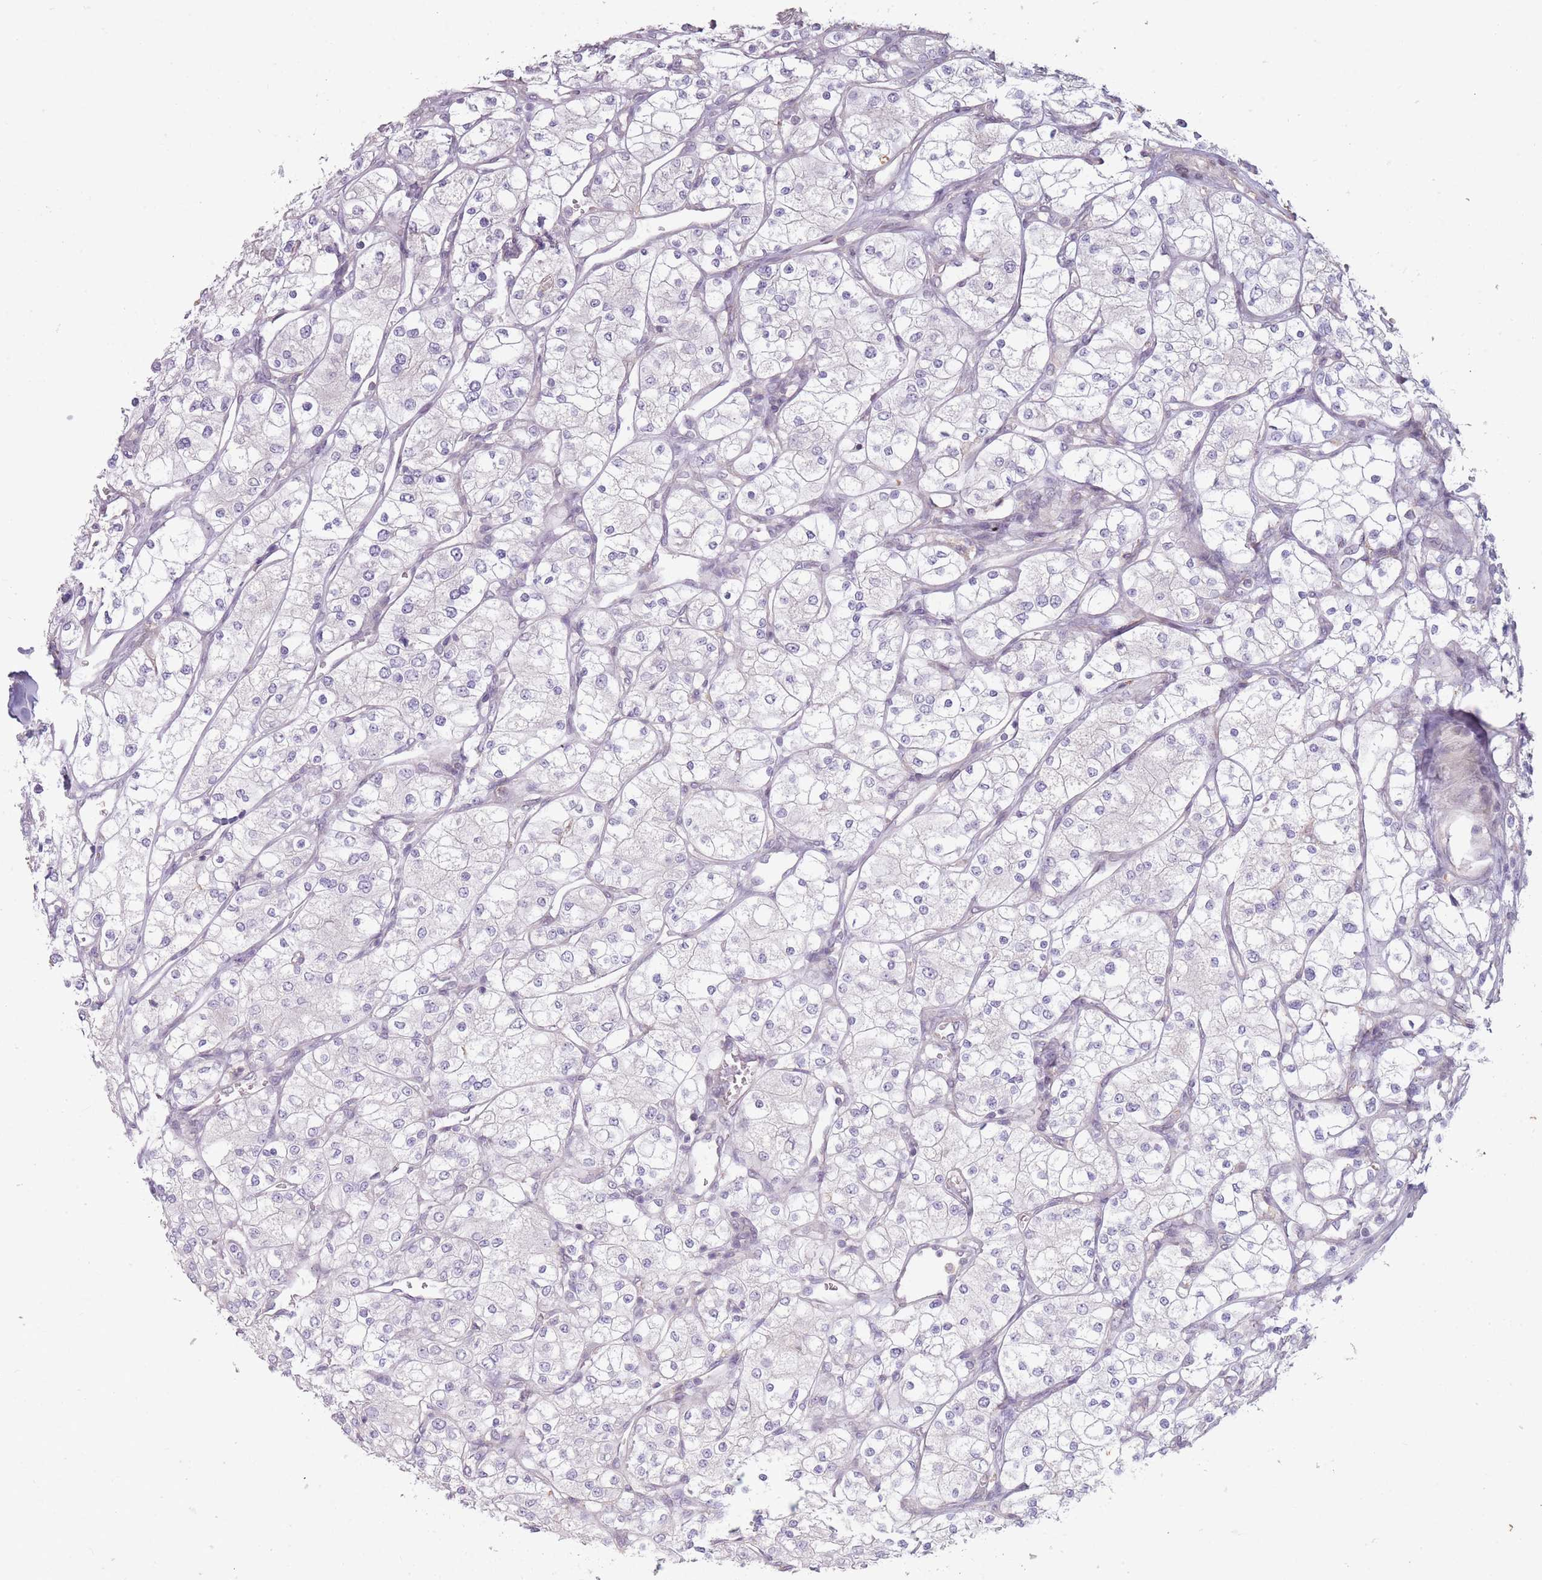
{"staining": {"intensity": "negative", "quantity": "none", "location": "none"}, "tissue": "renal cancer", "cell_type": "Tumor cells", "image_type": "cancer", "snomed": [{"axis": "morphology", "description": "Adenocarcinoma, NOS"}, {"axis": "topography", "description": "Kidney"}], "caption": "IHC photomicrograph of neoplastic tissue: renal adenocarcinoma stained with DAB (3,3'-diaminobenzidine) exhibits no significant protein positivity in tumor cells.", "gene": "TET3", "patient": {"sex": "male", "age": 80}}